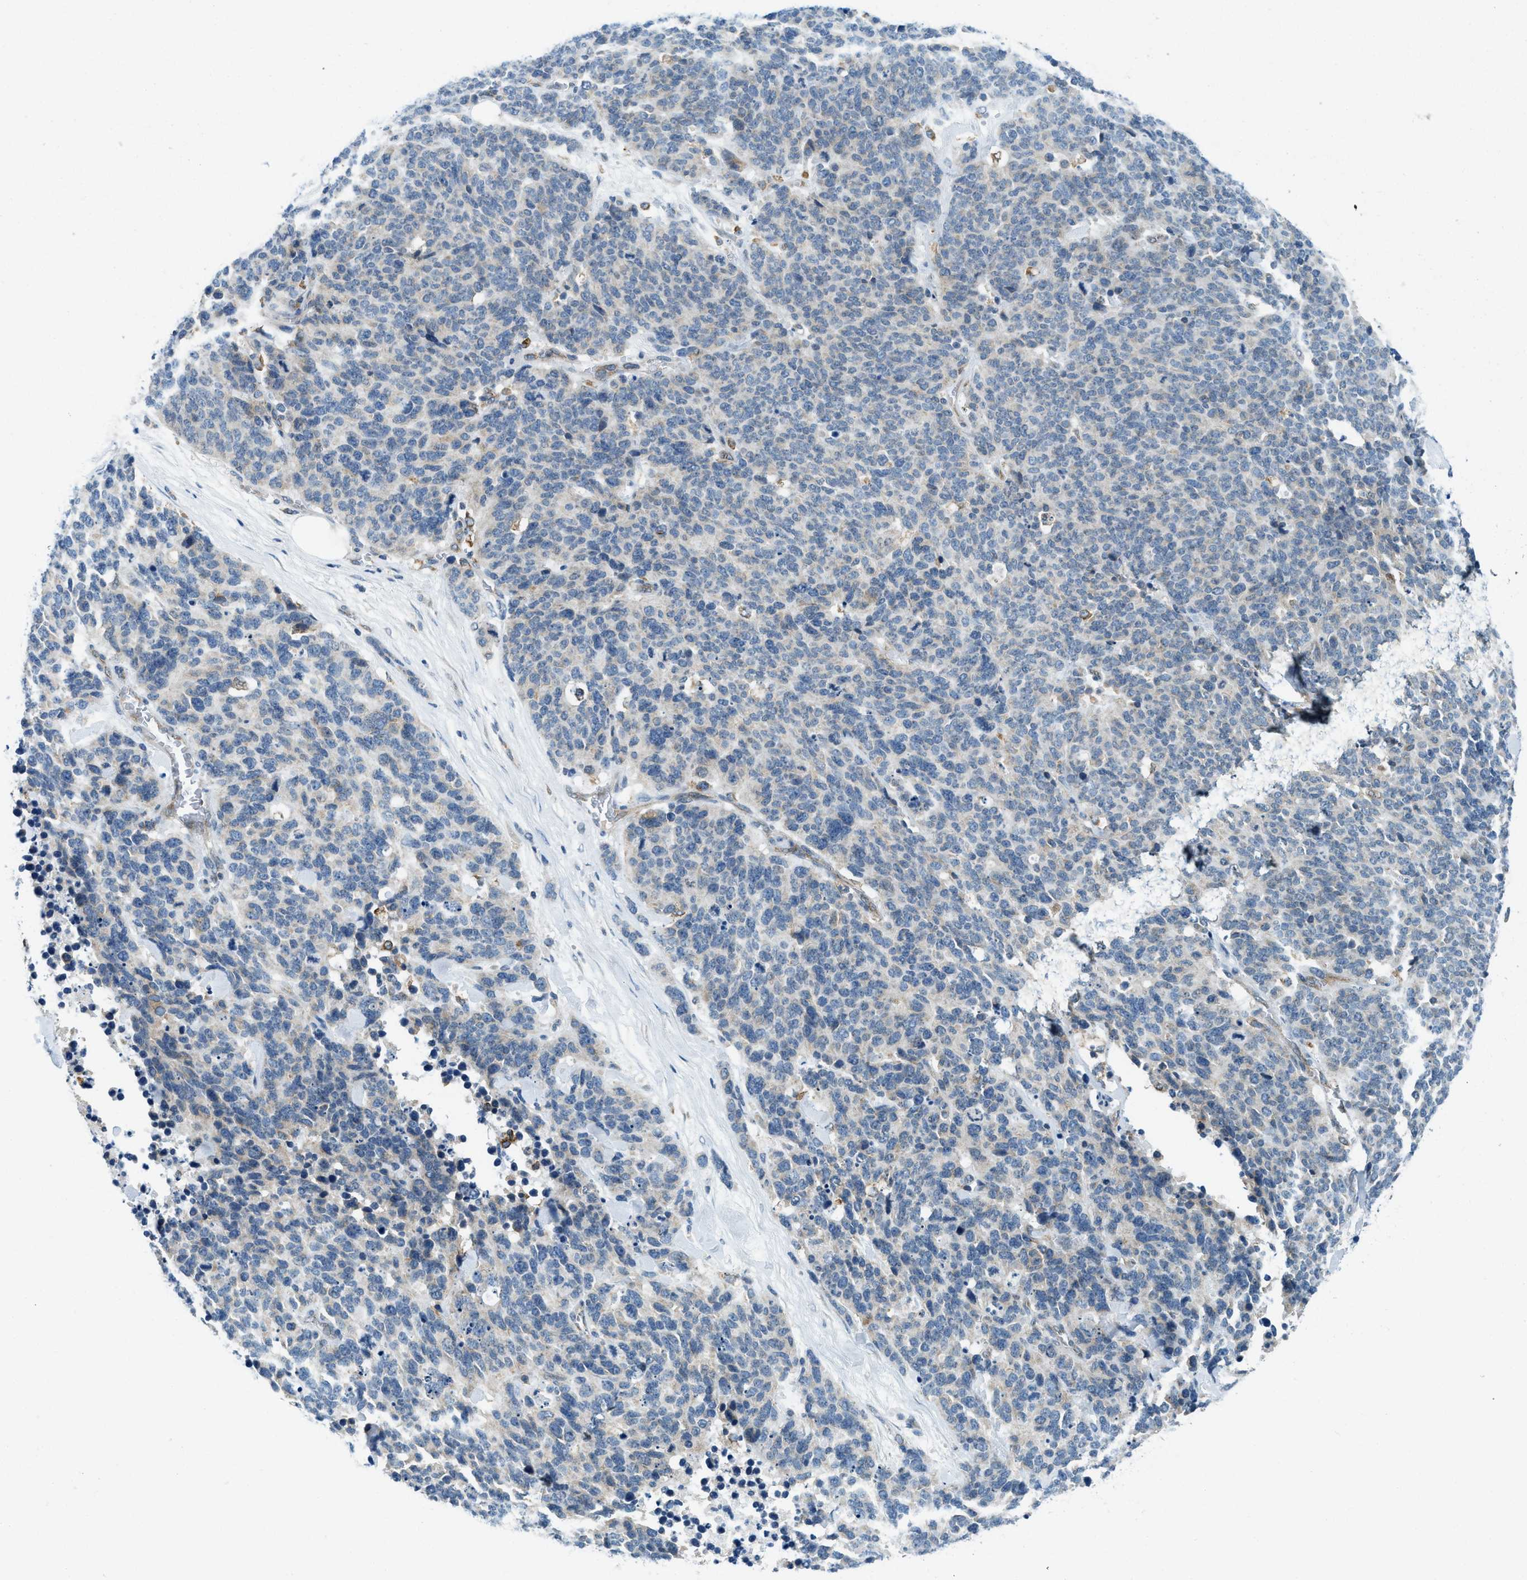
{"staining": {"intensity": "negative", "quantity": "none", "location": "none"}, "tissue": "lung cancer", "cell_type": "Tumor cells", "image_type": "cancer", "snomed": [{"axis": "morphology", "description": "Neoplasm, malignant, NOS"}, {"axis": "topography", "description": "Lung"}], "caption": "There is no significant positivity in tumor cells of lung cancer (malignant neoplasm).", "gene": "BCAP31", "patient": {"sex": "female", "age": 58}}